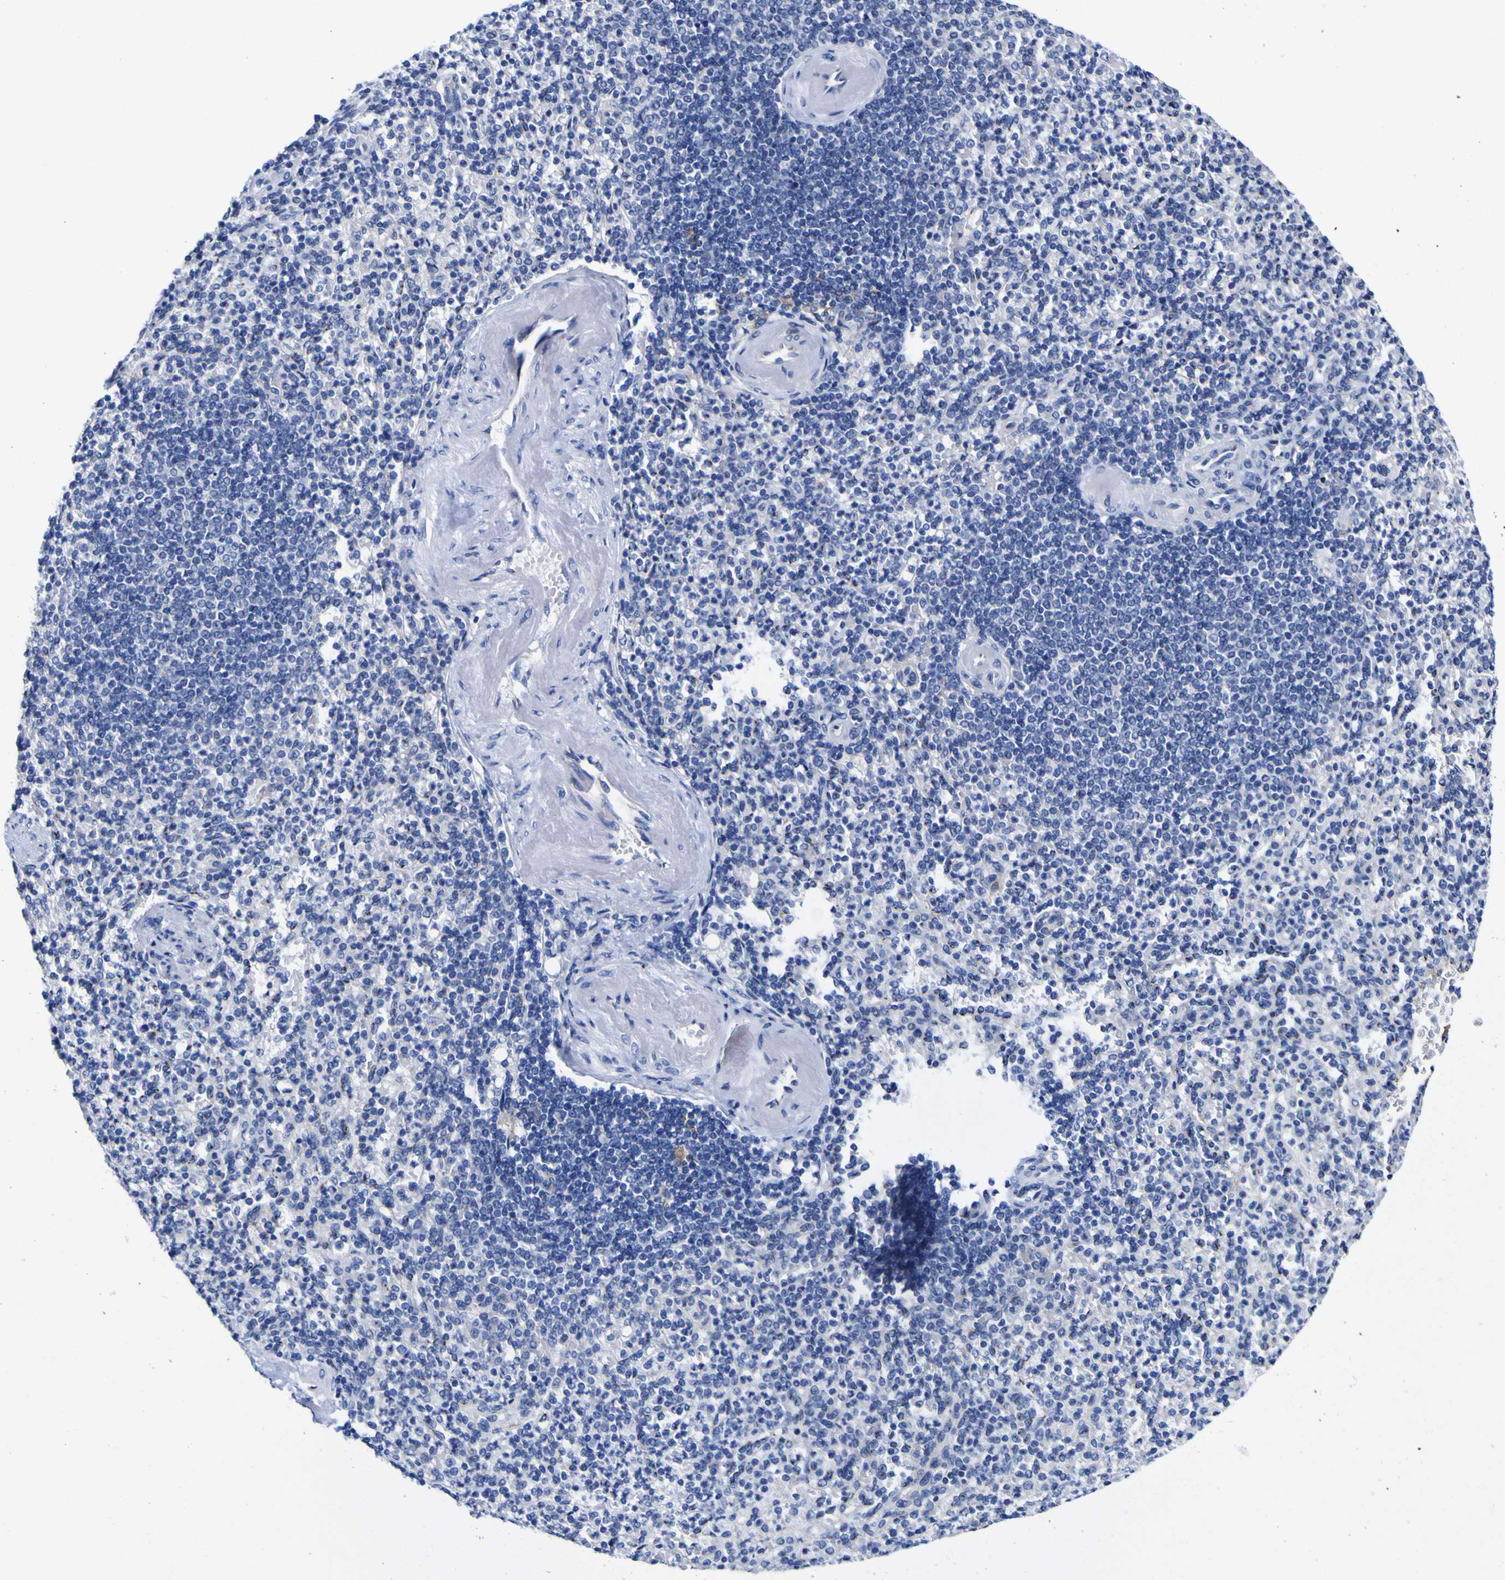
{"staining": {"intensity": "negative", "quantity": "none", "location": "none"}, "tissue": "spleen", "cell_type": "Cells in red pulp", "image_type": "normal", "snomed": [{"axis": "morphology", "description": "Normal tissue, NOS"}, {"axis": "topography", "description": "Spleen"}], "caption": "Immunohistochemistry (IHC) photomicrograph of normal spleen stained for a protein (brown), which displays no positivity in cells in red pulp.", "gene": "GOLM1", "patient": {"sex": "female", "age": 74}}